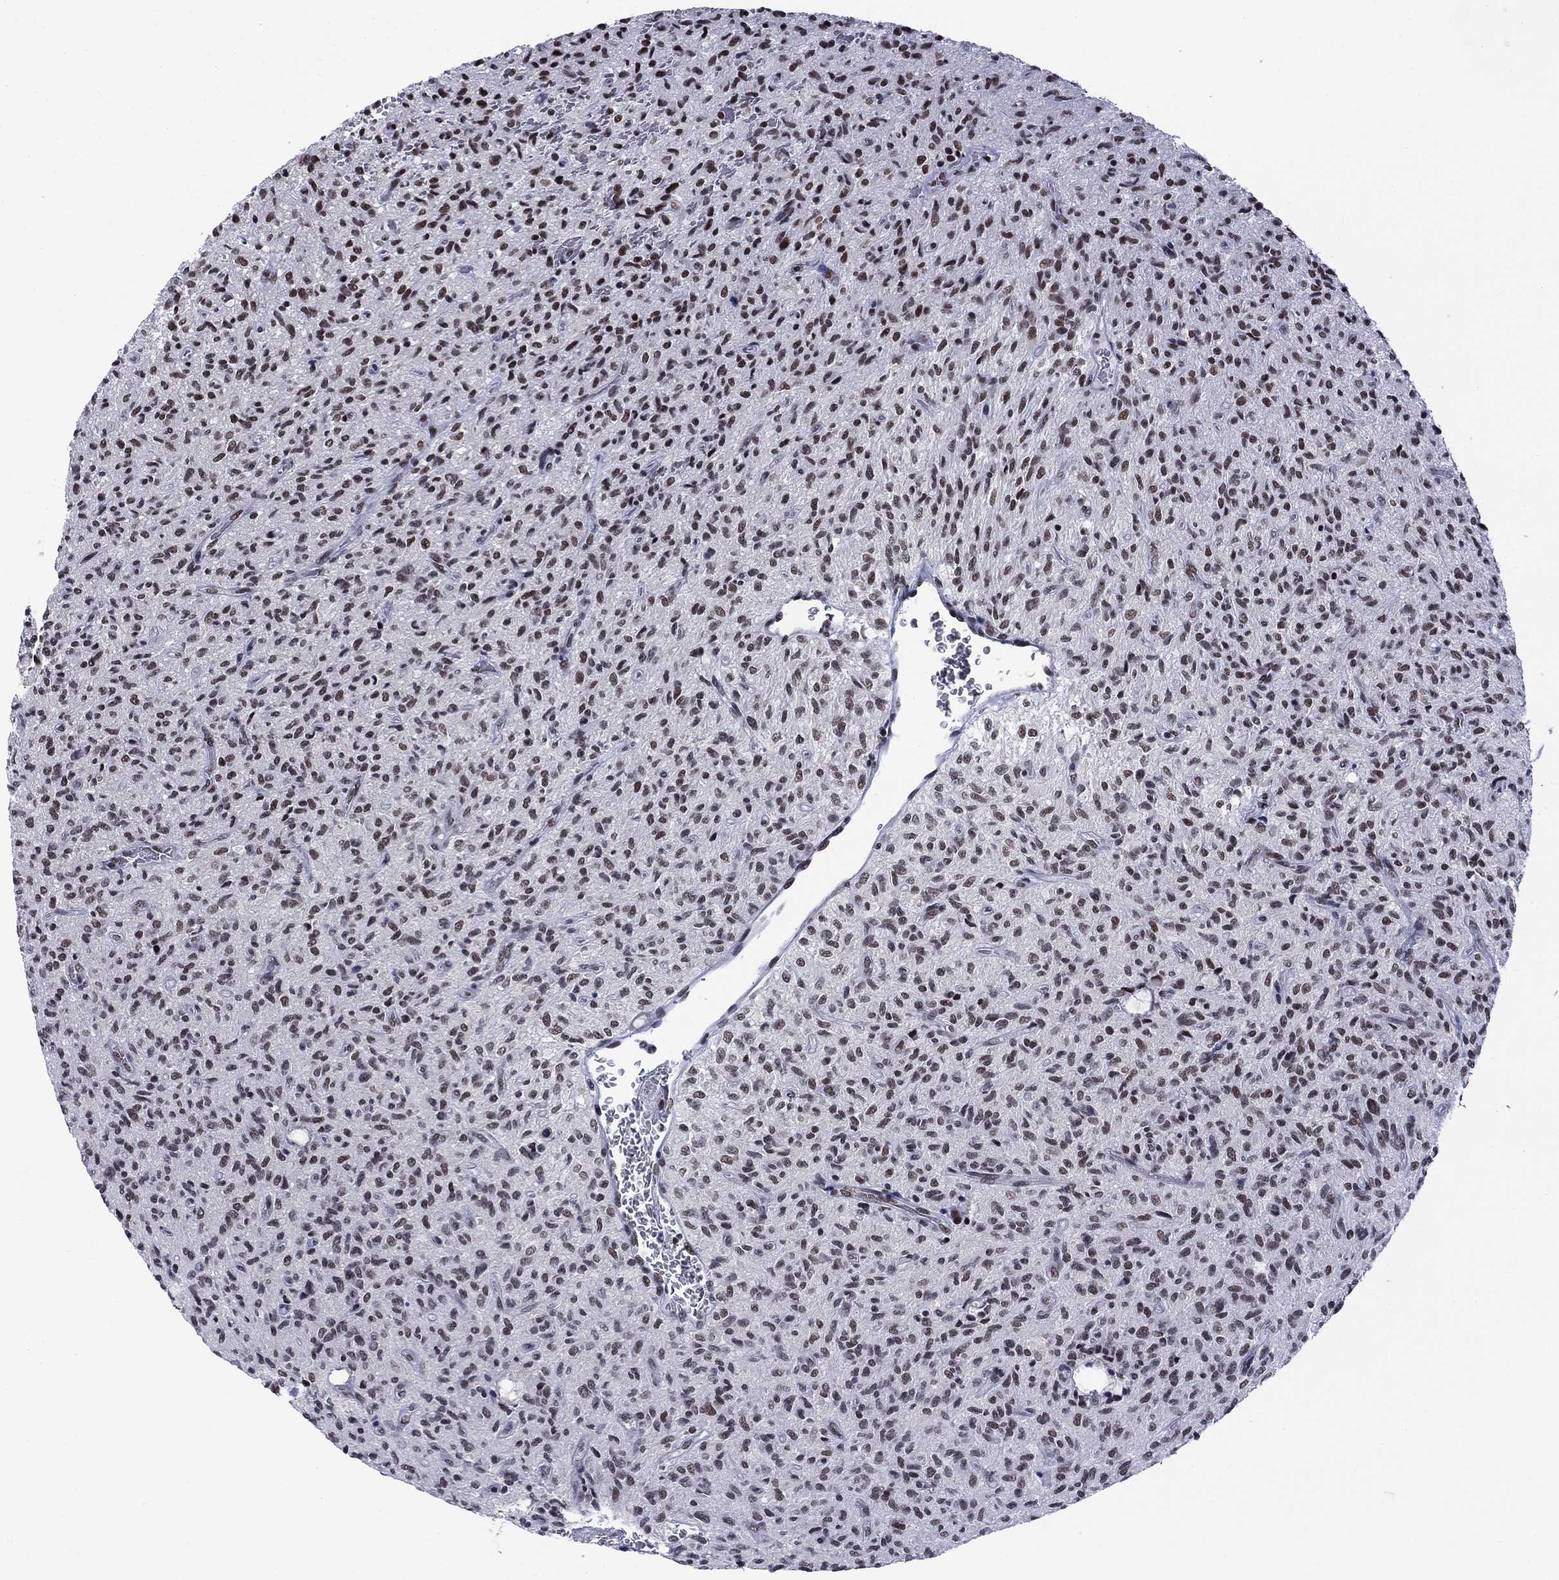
{"staining": {"intensity": "moderate", "quantity": "25%-75%", "location": "nuclear"}, "tissue": "glioma", "cell_type": "Tumor cells", "image_type": "cancer", "snomed": [{"axis": "morphology", "description": "Glioma, malignant, High grade"}, {"axis": "topography", "description": "Brain"}], "caption": "Immunohistochemistry (IHC) of human glioma shows medium levels of moderate nuclear positivity in about 25%-75% of tumor cells.", "gene": "ETV5", "patient": {"sex": "male", "age": 64}}